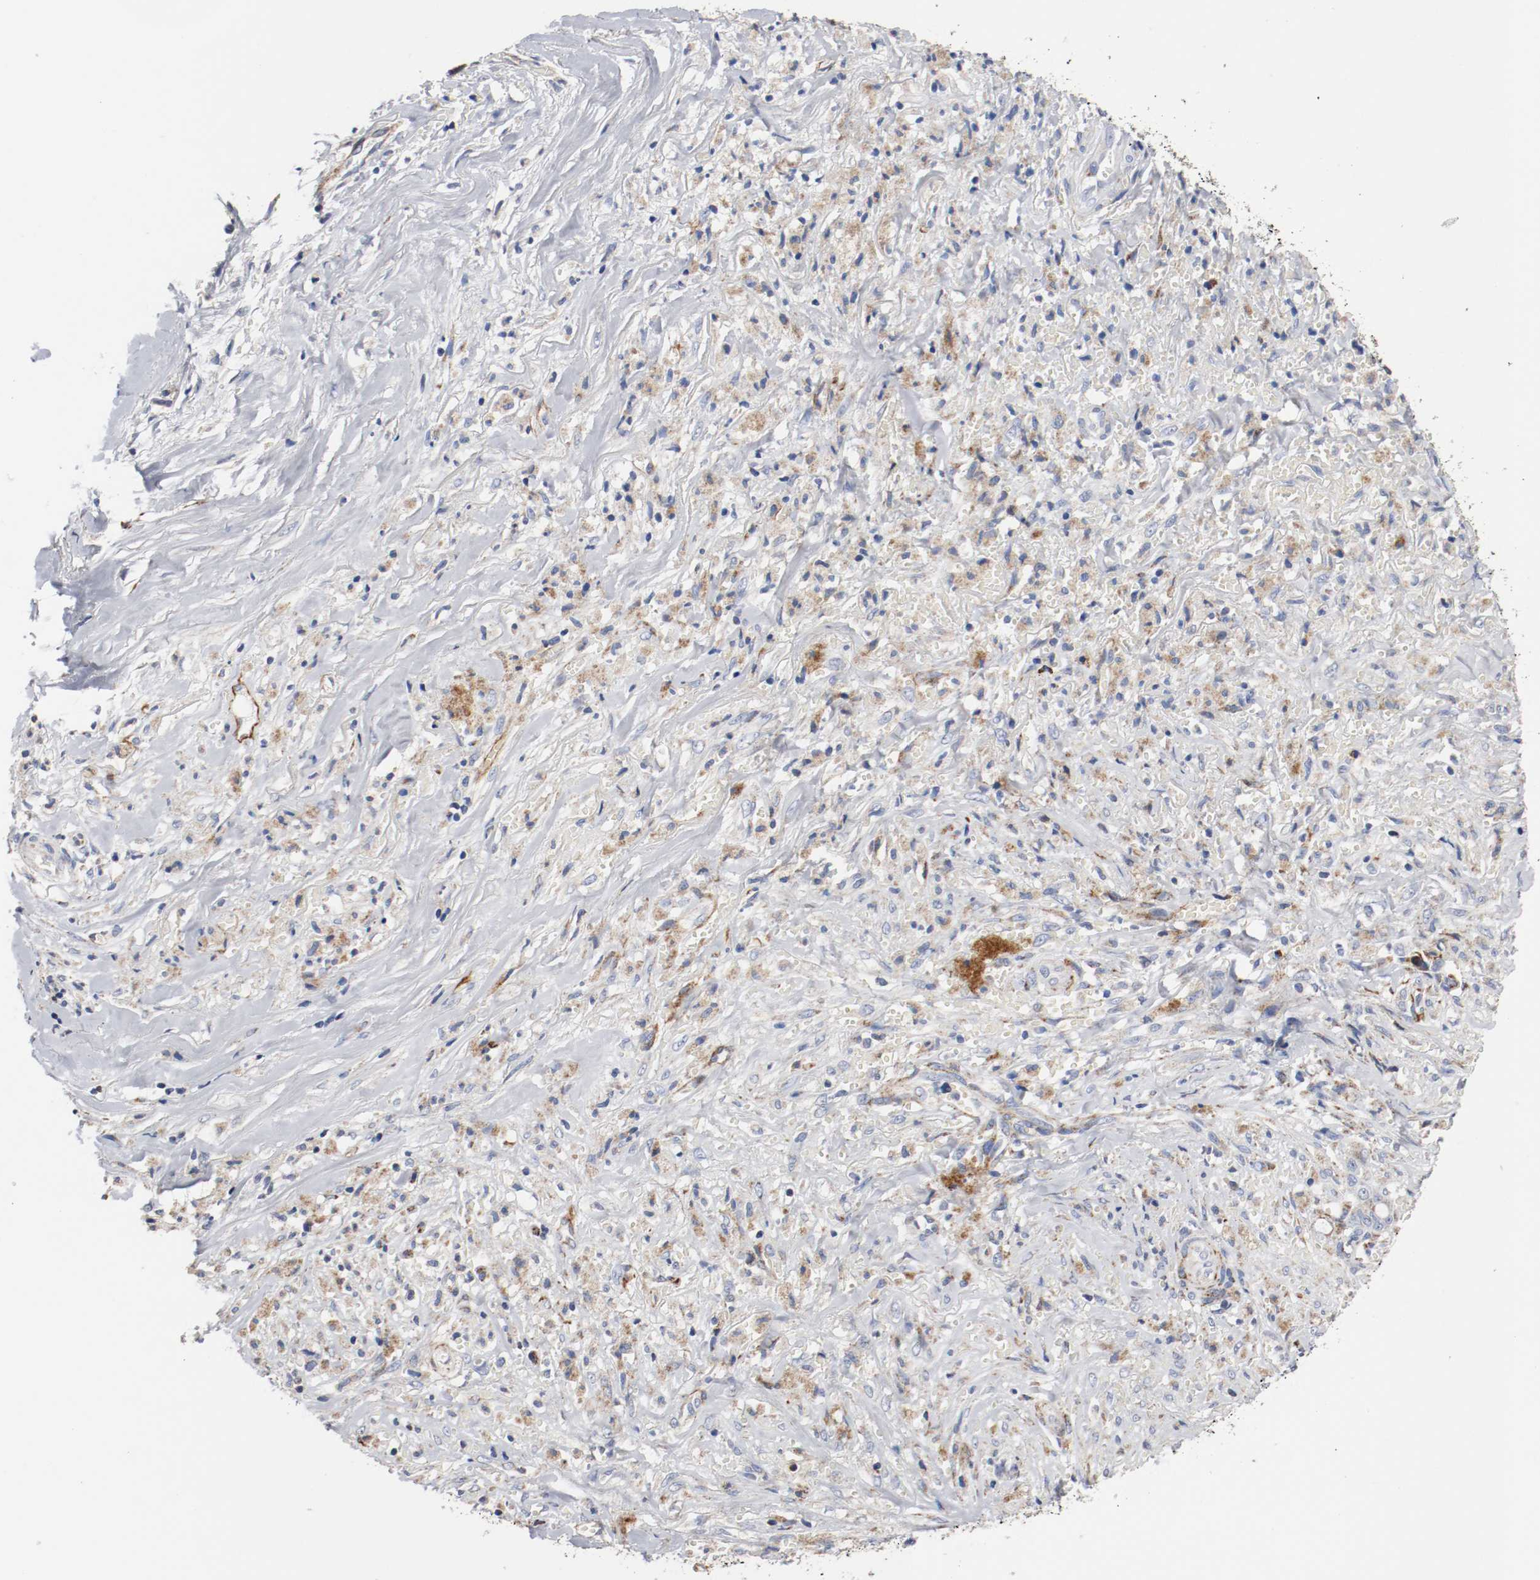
{"staining": {"intensity": "moderate", "quantity": "25%-75%", "location": "cytoplasmic/membranous"}, "tissue": "liver cancer", "cell_type": "Tumor cells", "image_type": "cancer", "snomed": [{"axis": "morphology", "description": "Cholangiocarcinoma"}, {"axis": "topography", "description": "Liver"}], "caption": "Immunohistochemistry (DAB) staining of liver cancer shows moderate cytoplasmic/membranous protein positivity in about 25%-75% of tumor cells.", "gene": "TUBD1", "patient": {"sex": "female", "age": 70}}